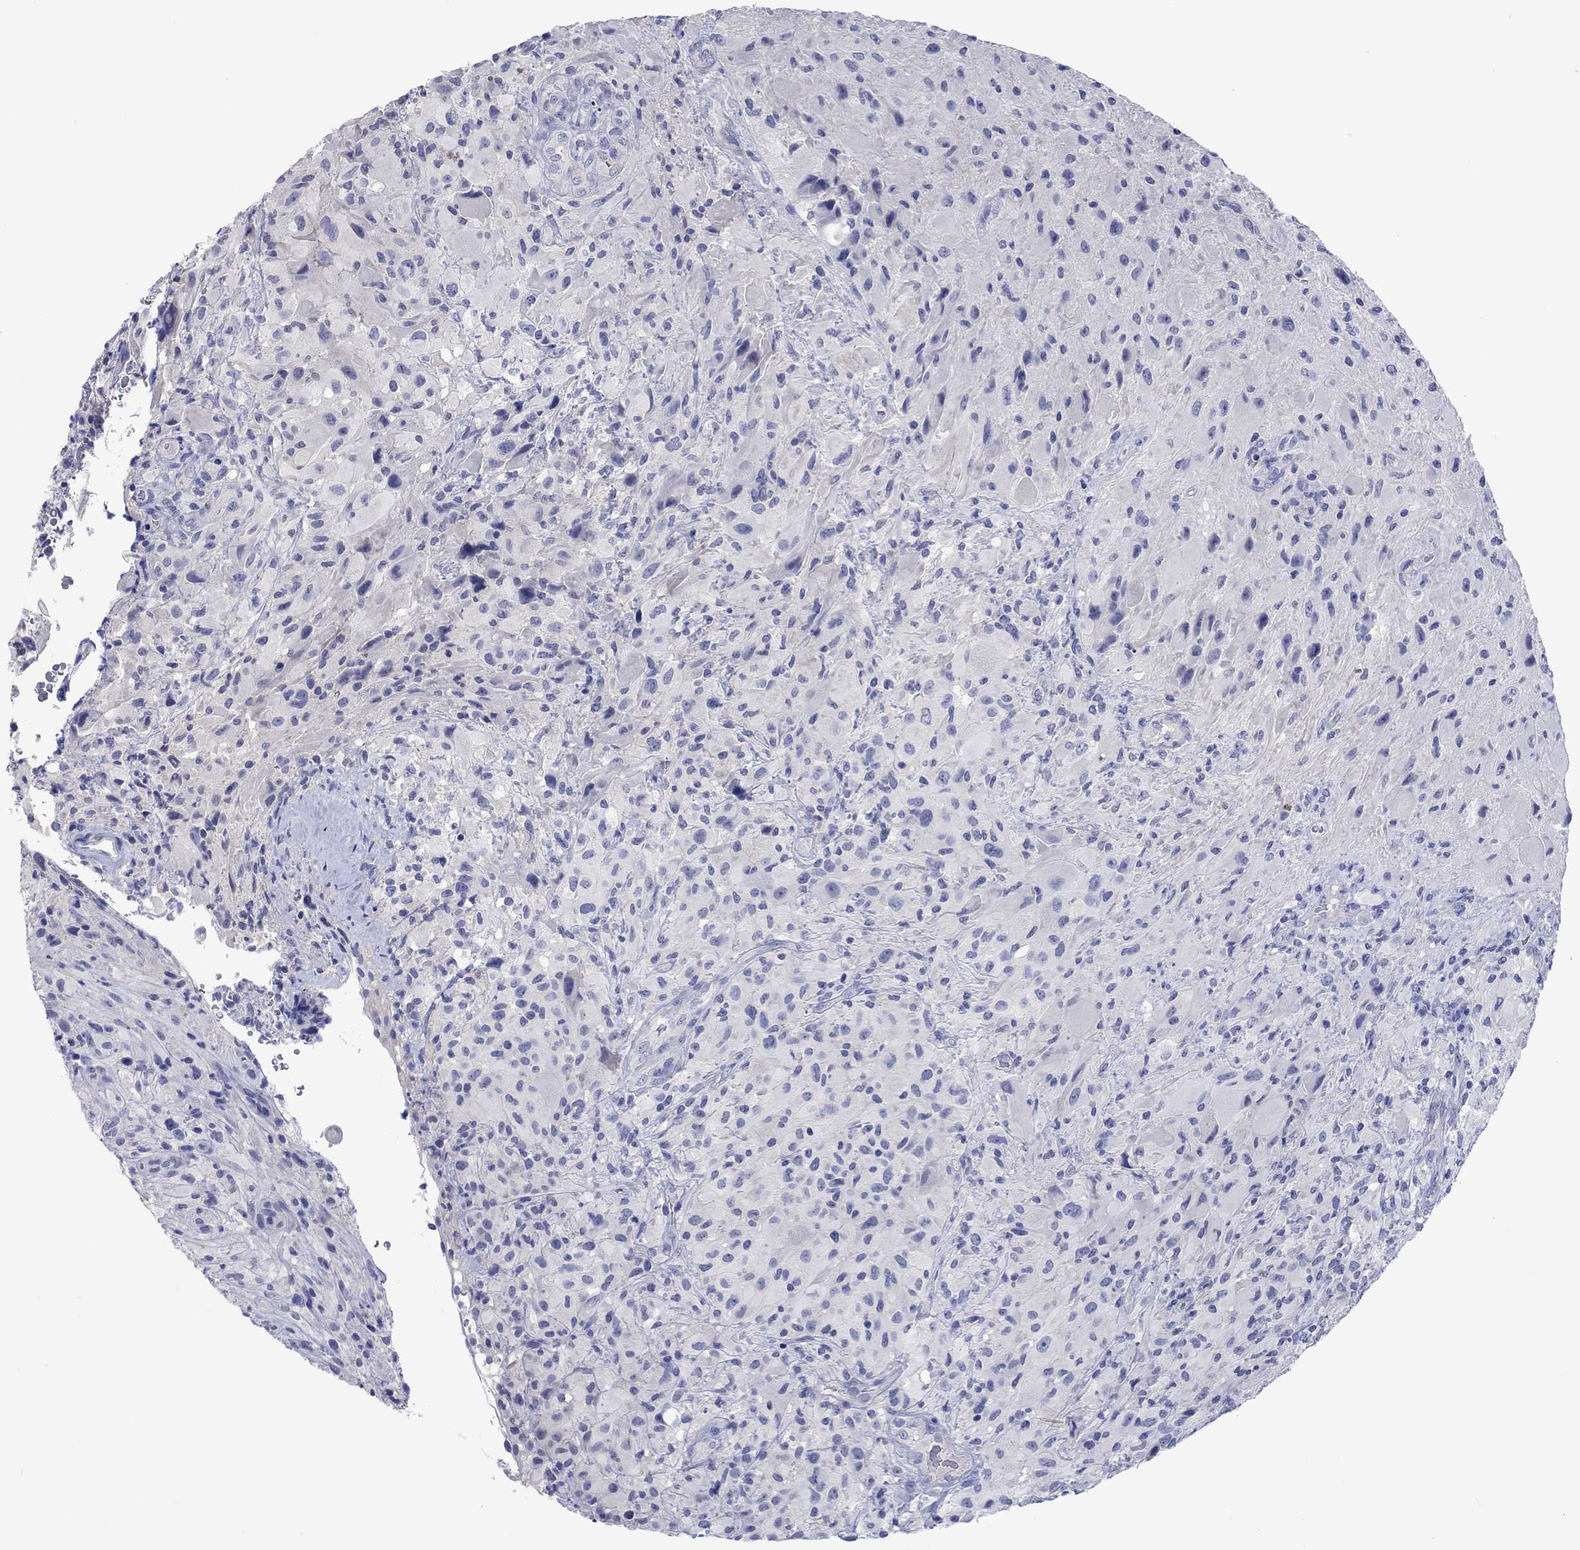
{"staining": {"intensity": "negative", "quantity": "none", "location": "none"}, "tissue": "glioma", "cell_type": "Tumor cells", "image_type": "cancer", "snomed": [{"axis": "morphology", "description": "Glioma, malignant, High grade"}, {"axis": "topography", "description": "Cerebral cortex"}], "caption": "This is an immunohistochemistry image of human high-grade glioma (malignant). There is no expression in tumor cells.", "gene": "TOMM20L", "patient": {"sex": "male", "age": 35}}